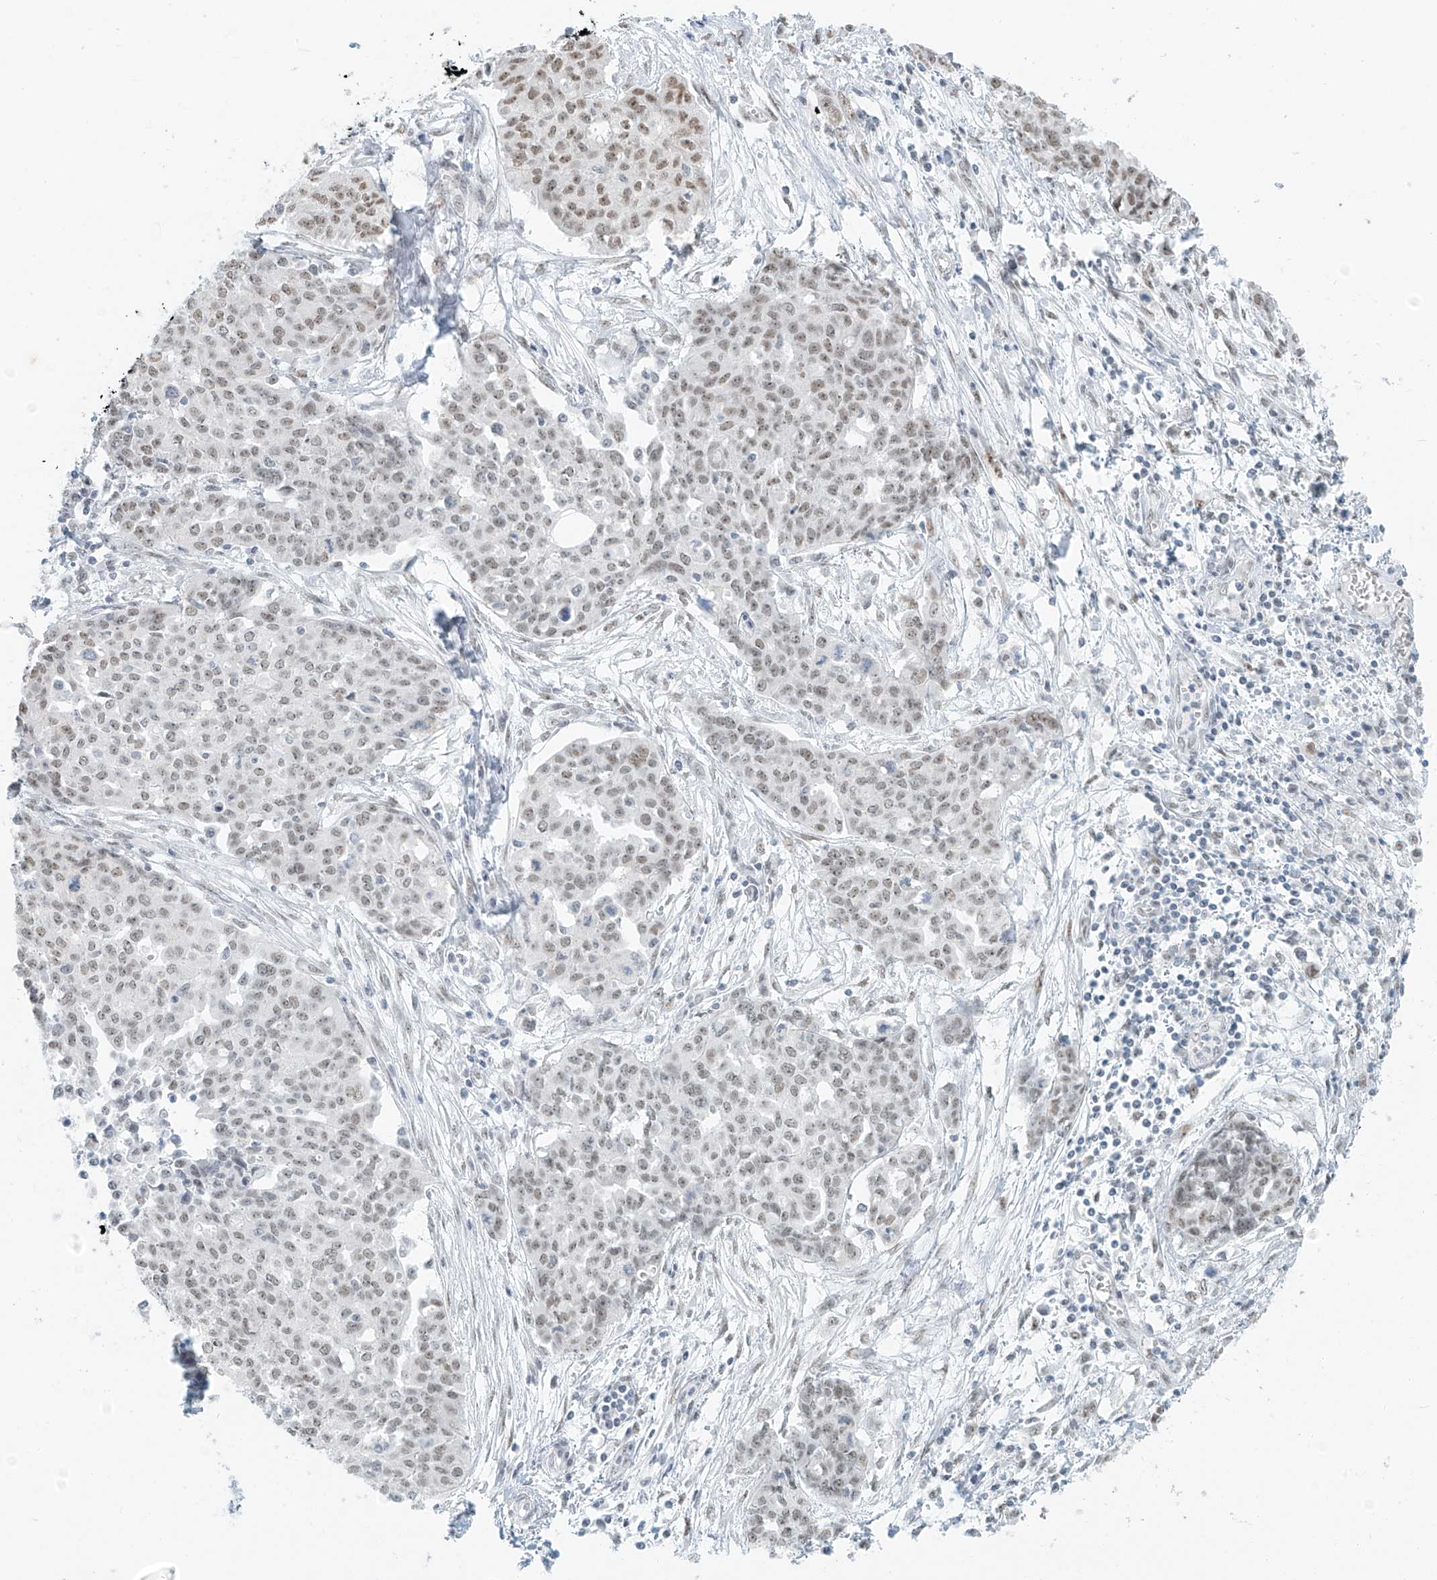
{"staining": {"intensity": "weak", "quantity": ">75%", "location": "nuclear"}, "tissue": "ovarian cancer", "cell_type": "Tumor cells", "image_type": "cancer", "snomed": [{"axis": "morphology", "description": "Cystadenocarcinoma, serous, NOS"}, {"axis": "topography", "description": "Soft tissue"}, {"axis": "topography", "description": "Ovary"}], "caption": "Protein analysis of serous cystadenocarcinoma (ovarian) tissue shows weak nuclear positivity in about >75% of tumor cells.", "gene": "PGC", "patient": {"sex": "female", "age": 57}}